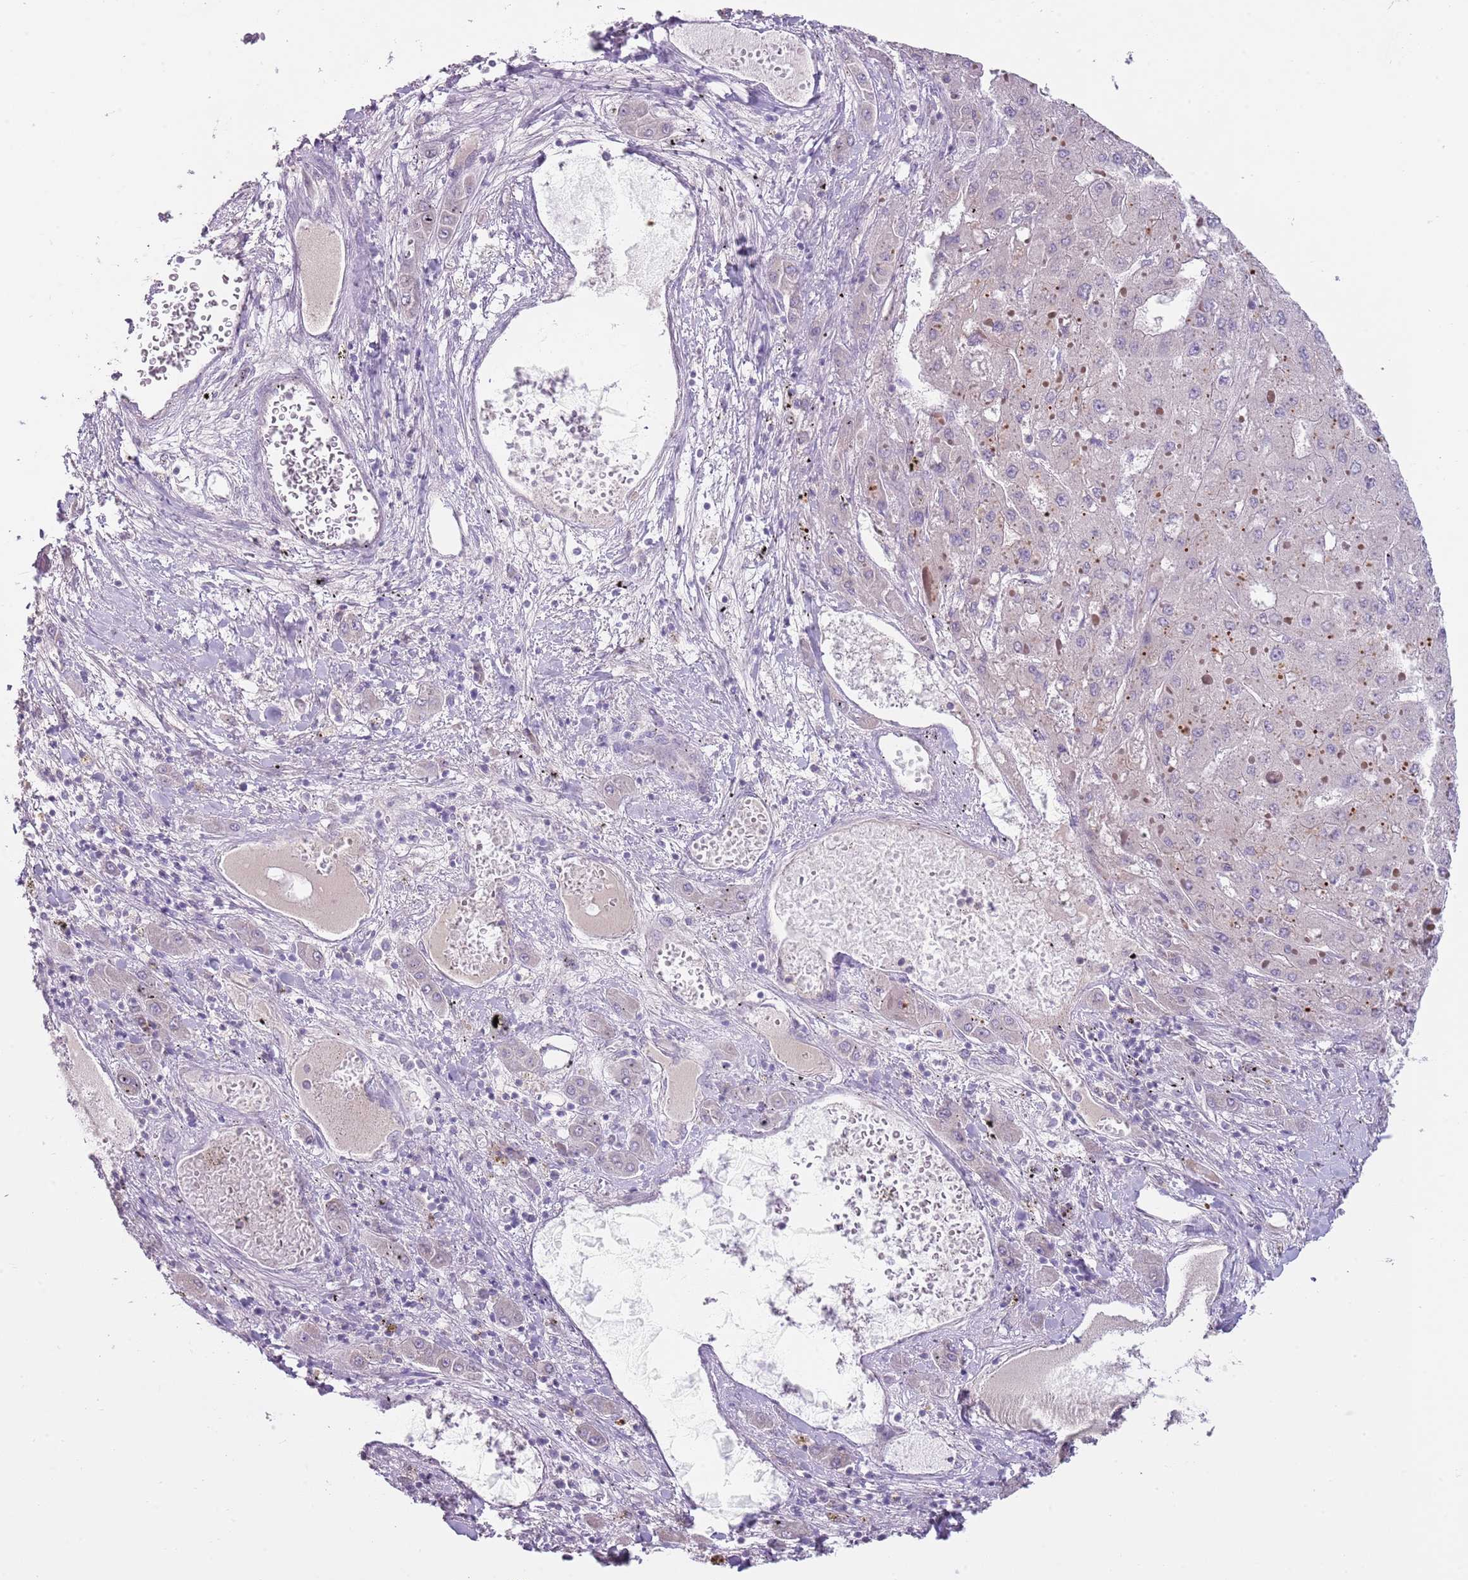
{"staining": {"intensity": "negative", "quantity": "none", "location": "none"}, "tissue": "liver cancer", "cell_type": "Tumor cells", "image_type": "cancer", "snomed": [{"axis": "morphology", "description": "Carcinoma, Hepatocellular, NOS"}, {"axis": "topography", "description": "Liver"}], "caption": "Immunohistochemistry (IHC) histopathology image of neoplastic tissue: liver hepatocellular carcinoma stained with DAB (3,3'-diaminobenzidine) exhibits no significant protein staining in tumor cells.", "gene": "SLC35E3", "patient": {"sex": "female", "age": 73}}